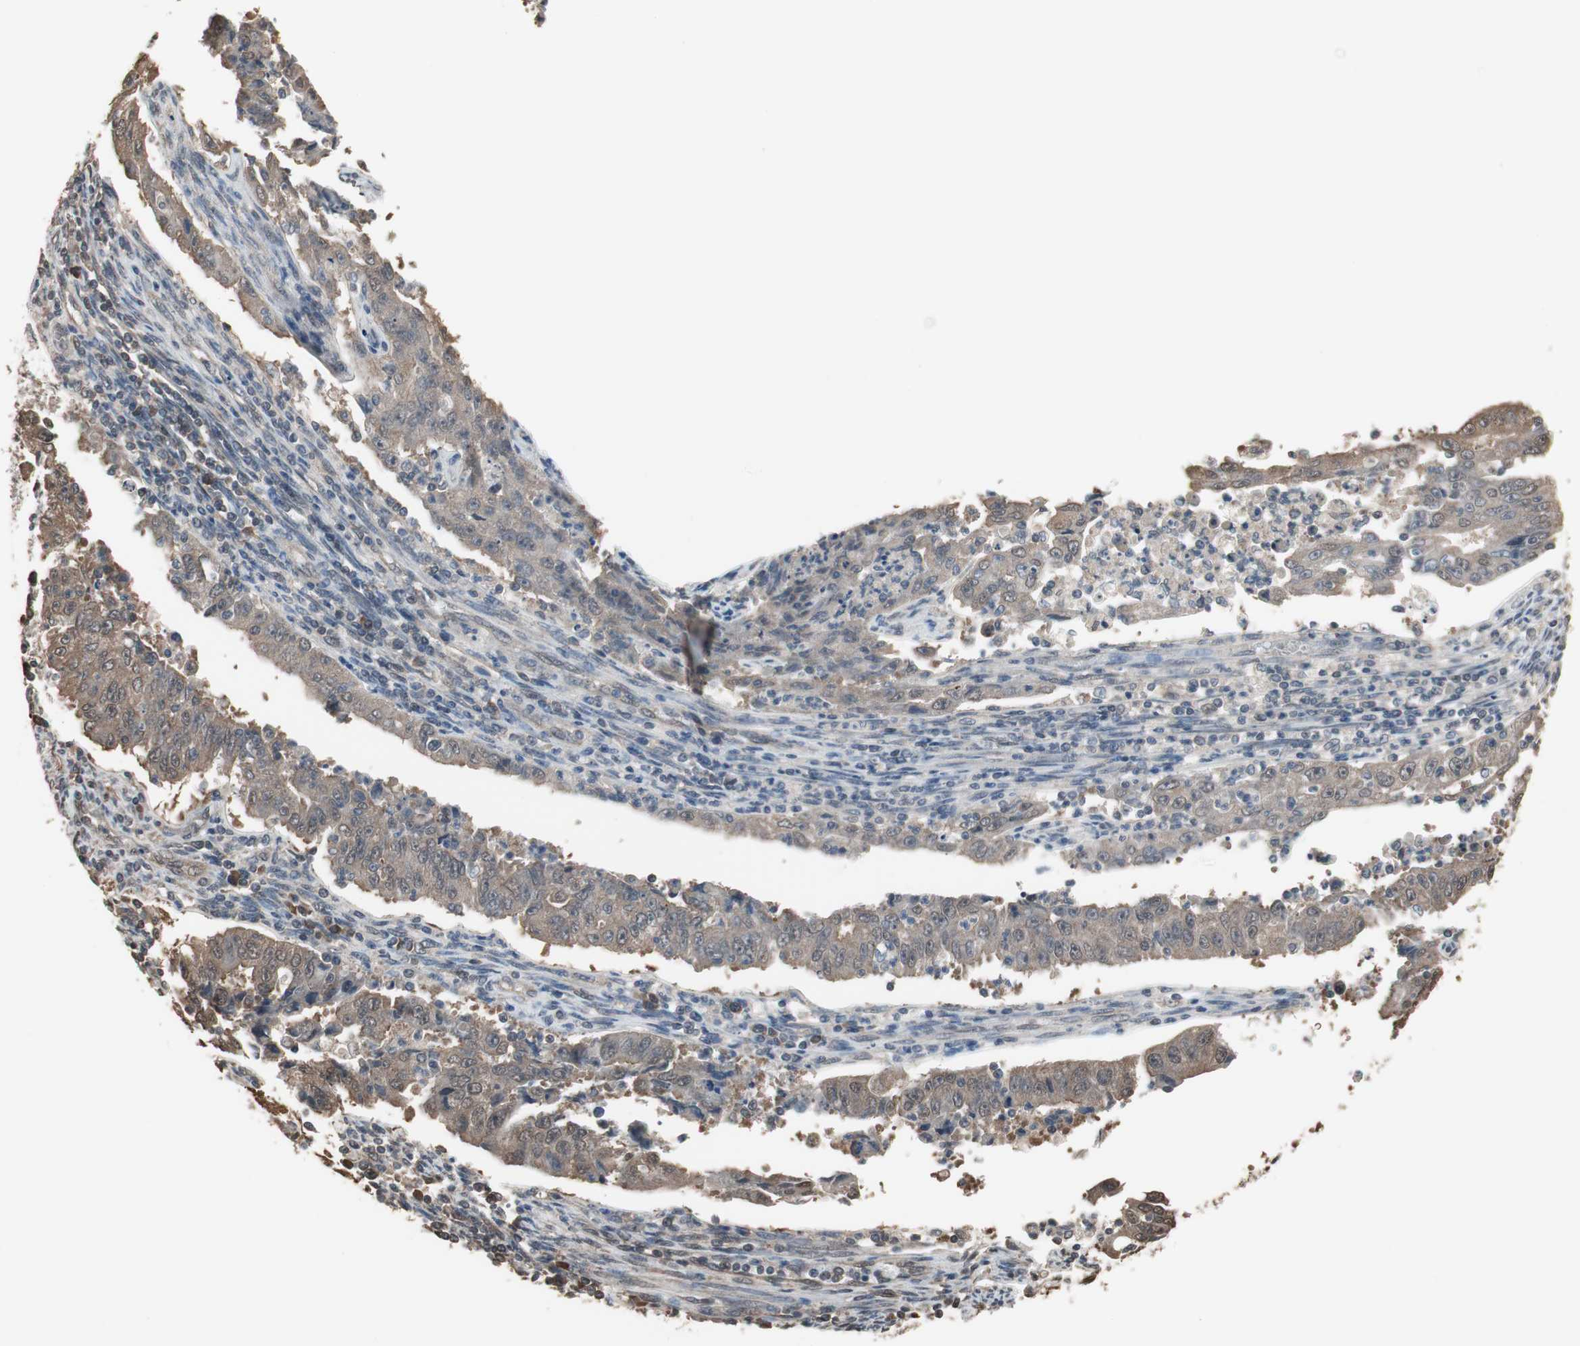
{"staining": {"intensity": "moderate", "quantity": ">75%", "location": "cytoplasmic/membranous"}, "tissue": "endometrial cancer", "cell_type": "Tumor cells", "image_type": "cancer", "snomed": [{"axis": "morphology", "description": "Adenocarcinoma, NOS"}, {"axis": "topography", "description": "Endometrium"}], "caption": "Immunohistochemical staining of endometrial cancer (adenocarcinoma) displays moderate cytoplasmic/membranous protein expression in about >75% of tumor cells.", "gene": "PNPLA7", "patient": {"sex": "female", "age": 42}}